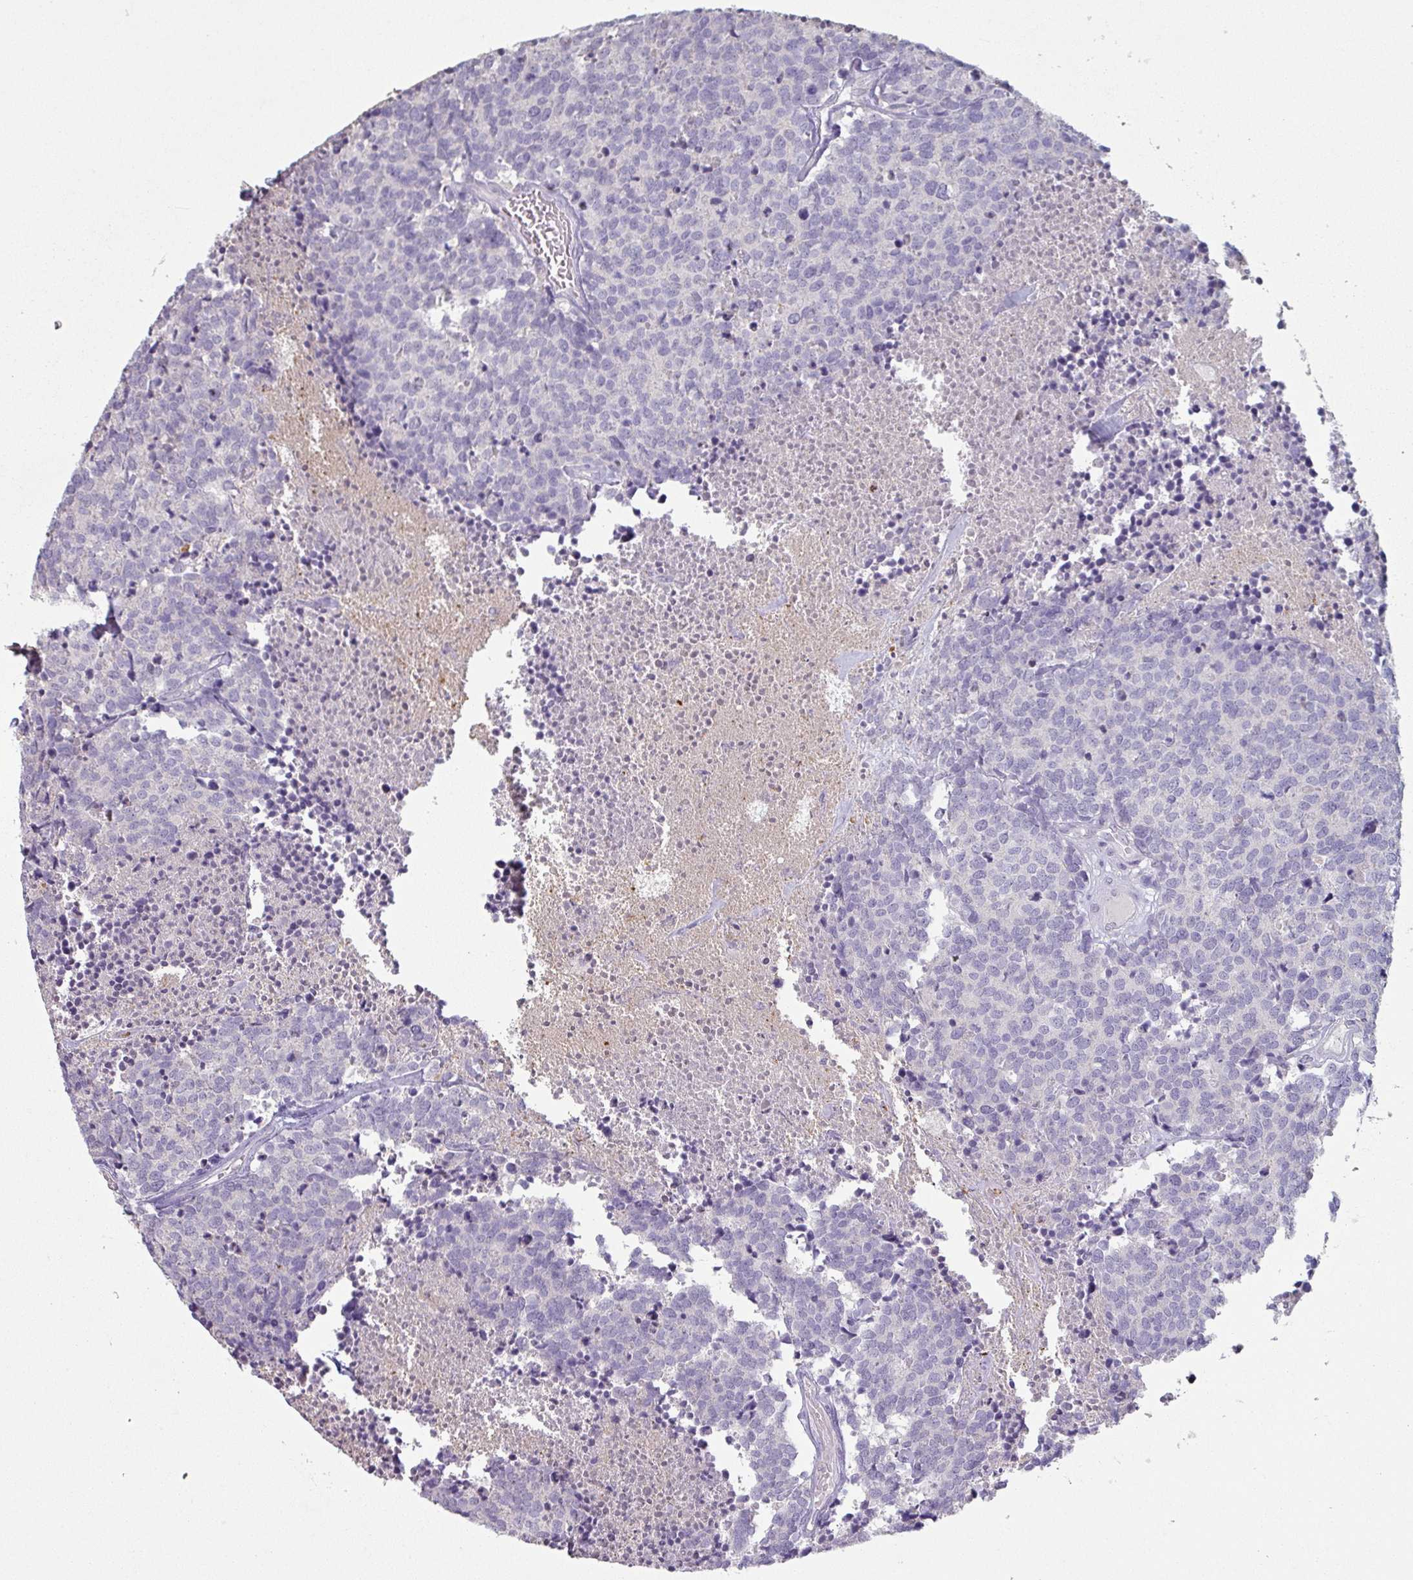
{"staining": {"intensity": "negative", "quantity": "none", "location": "none"}, "tissue": "carcinoid", "cell_type": "Tumor cells", "image_type": "cancer", "snomed": [{"axis": "morphology", "description": "Carcinoid, malignant, NOS"}, {"axis": "topography", "description": "Skin"}], "caption": "This is a image of immunohistochemistry (IHC) staining of malignant carcinoid, which shows no expression in tumor cells.", "gene": "MAGEC3", "patient": {"sex": "female", "age": 79}}